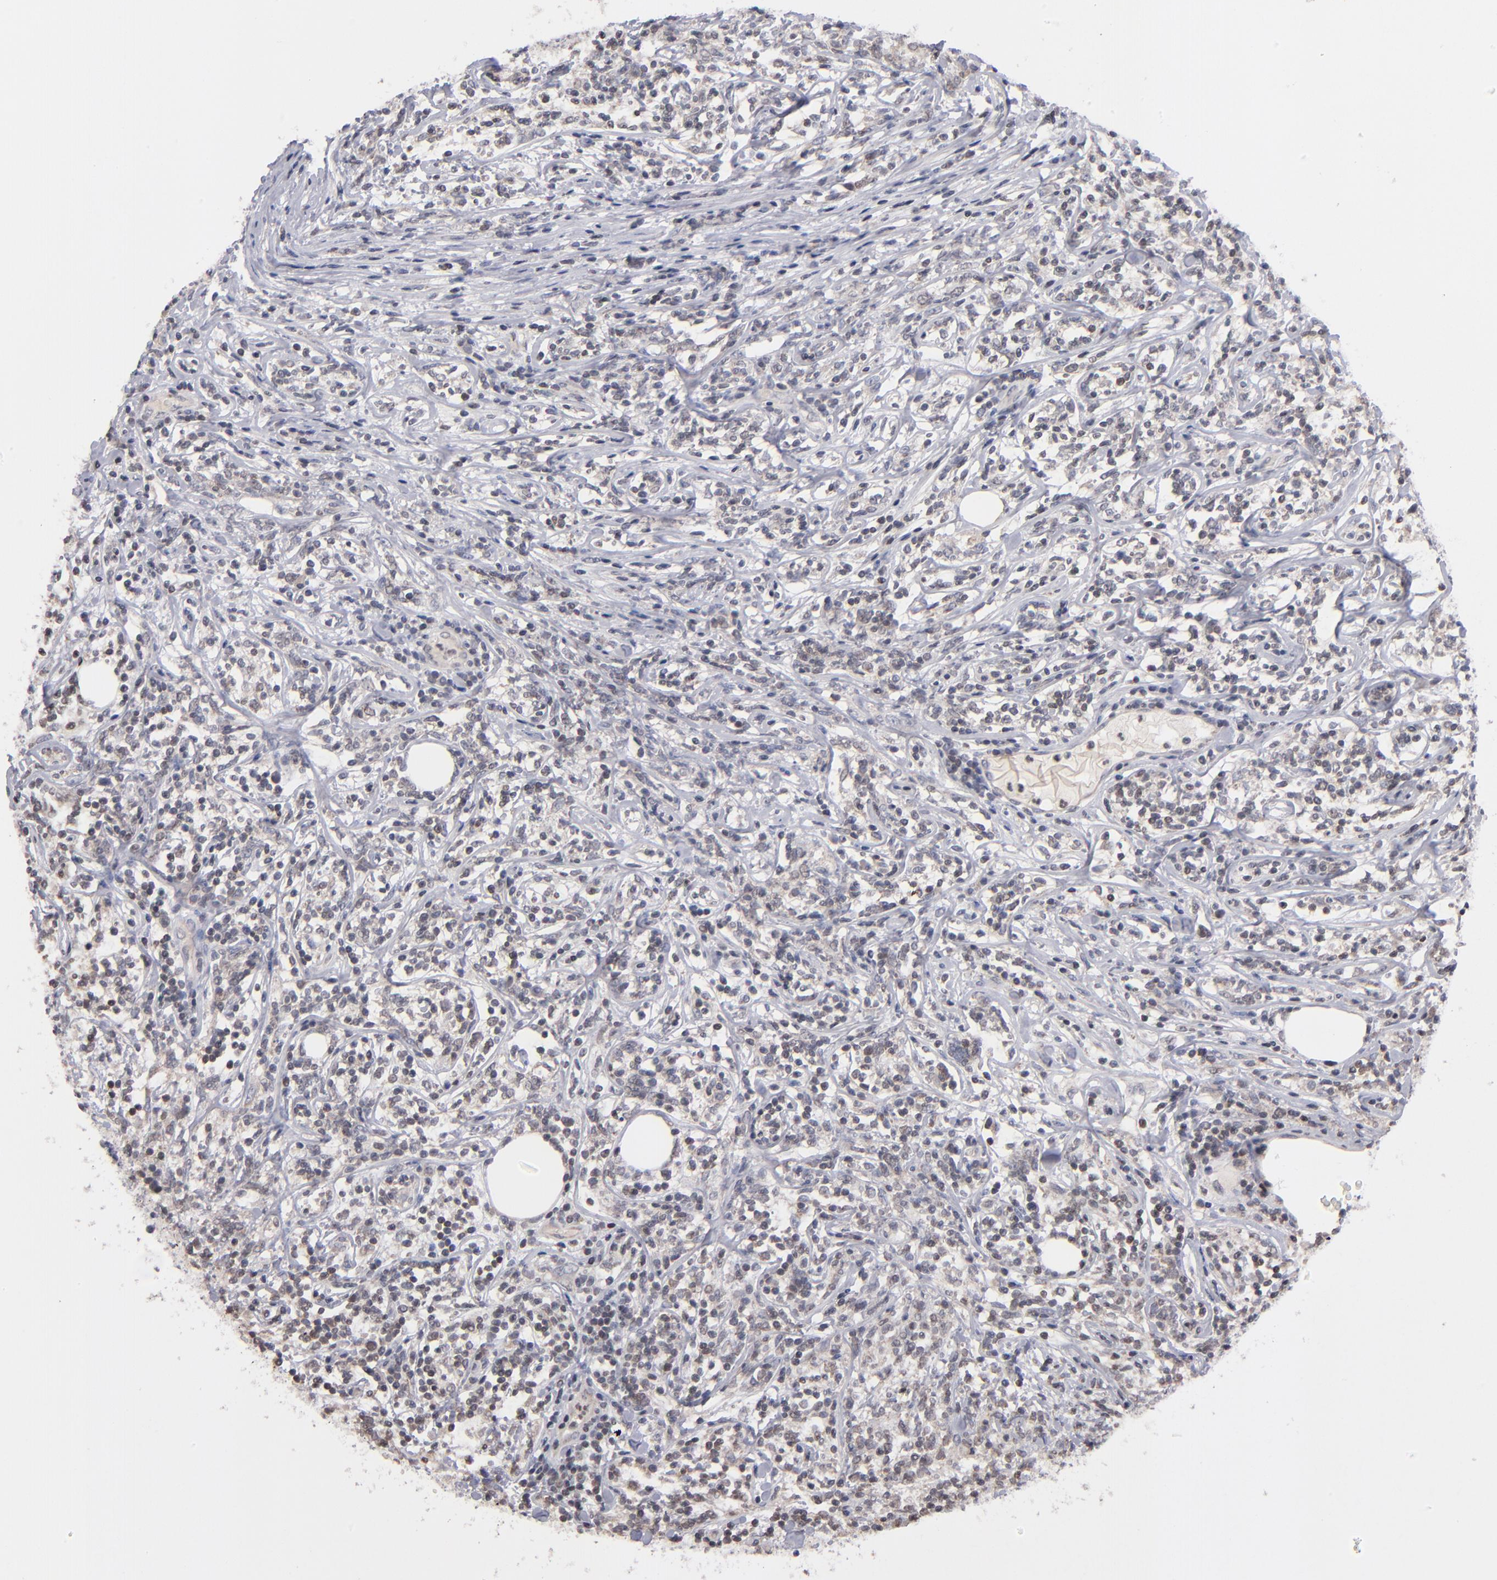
{"staining": {"intensity": "weak", "quantity": "25%-75%", "location": "nuclear"}, "tissue": "lymphoma", "cell_type": "Tumor cells", "image_type": "cancer", "snomed": [{"axis": "morphology", "description": "Malignant lymphoma, non-Hodgkin's type, High grade"}, {"axis": "topography", "description": "Lymph node"}], "caption": "DAB immunohistochemical staining of malignant lymphoma, non-Hodgkin's type (high-grade) shows weak nuclear protein positivity in about 25%-75% of tumor cells. The protein of interest is shown in brown color, while the nuclei are stained blue.", "gene": "ODF2", "patient": {"sex": "female", "age": 84}}